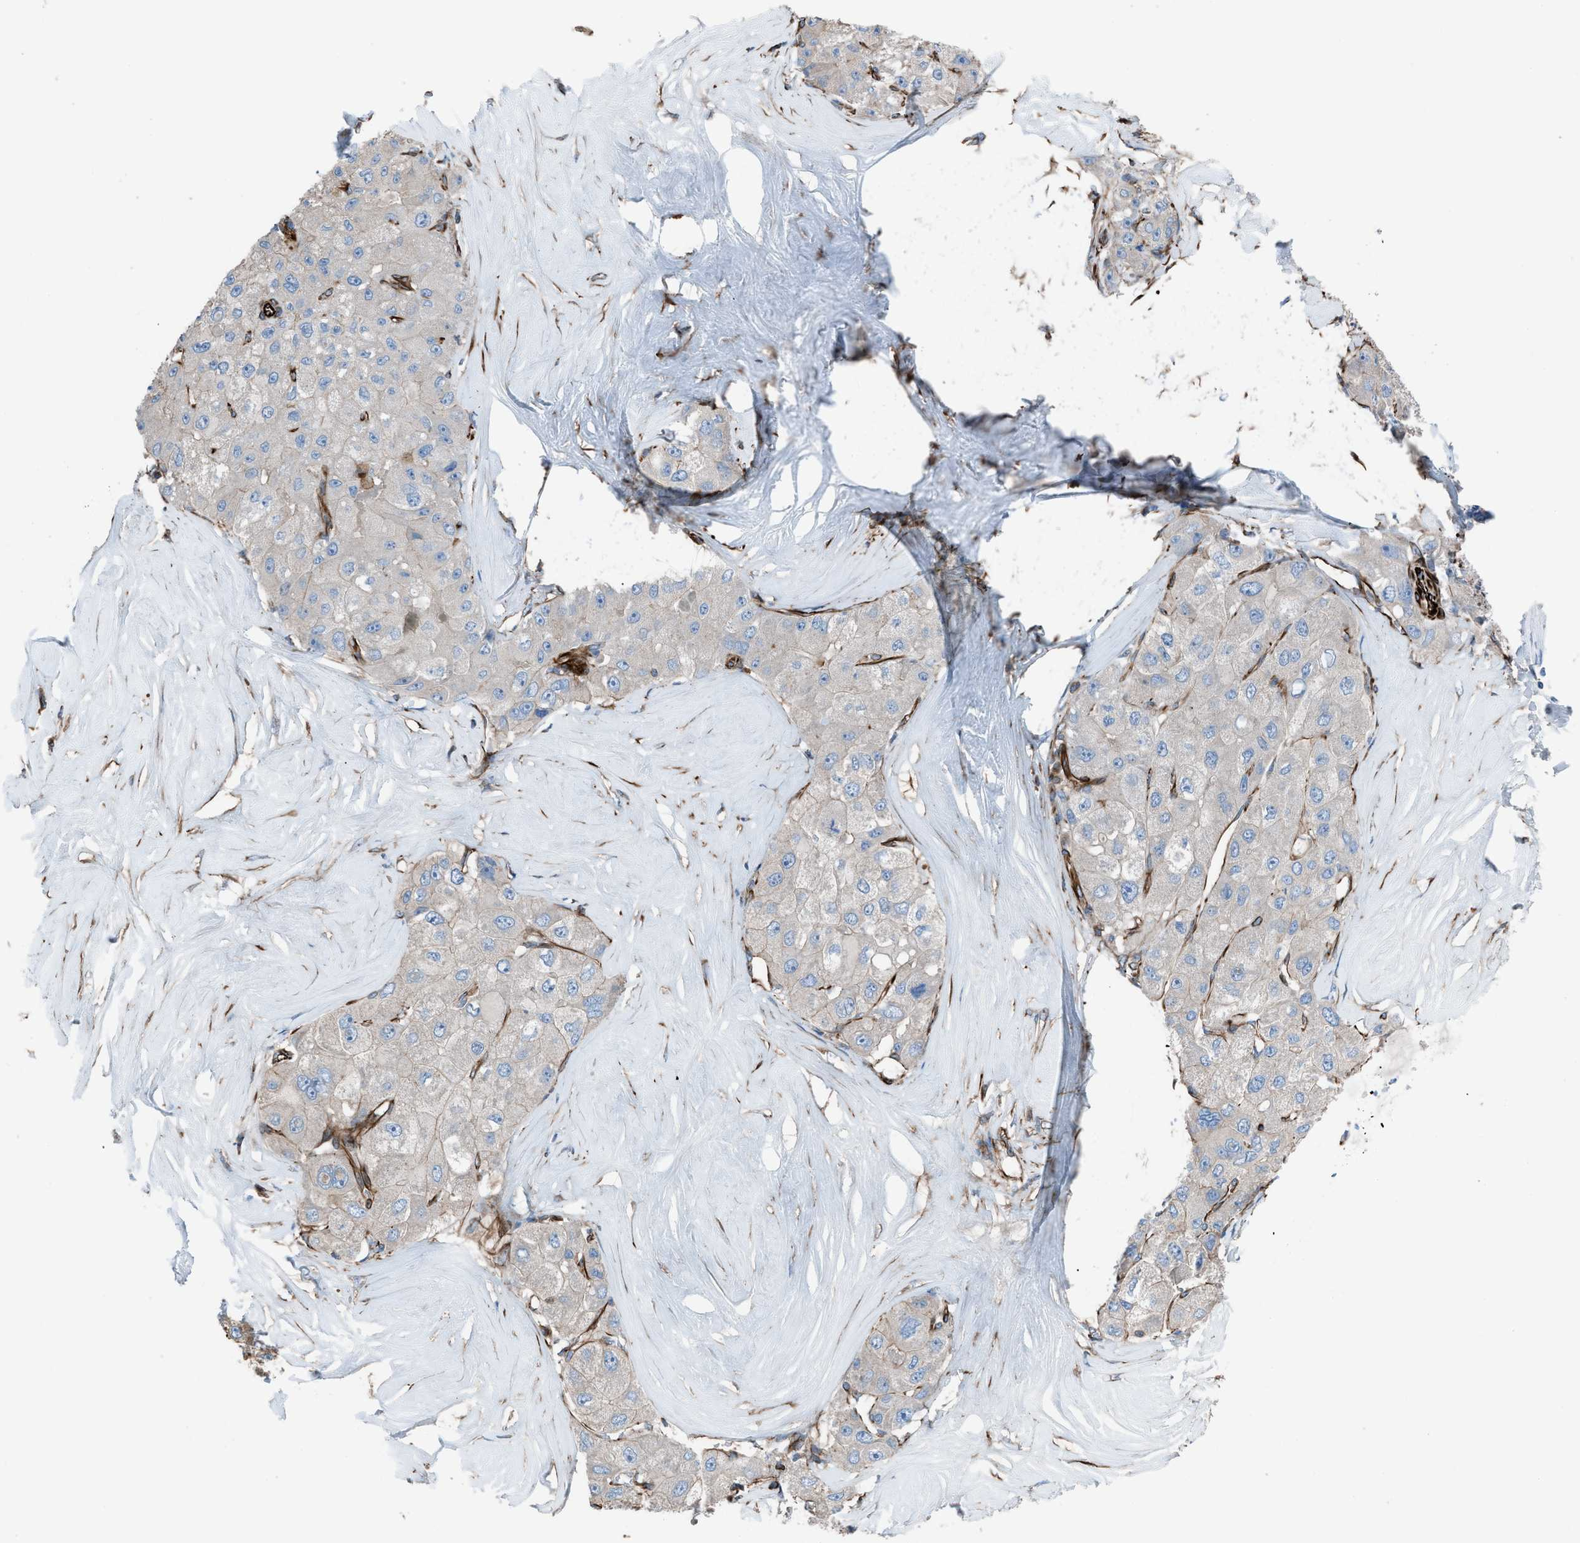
{"staining": {"intensity": "negative", "quantity": "none", "location": "none"}, "tissue": "liver cancer", "cell_type": "Tumor cells", "image_type": "cancer", "snomed": [{"axis": "morphology", "description": "Carcinoma, Hepatocellular, NOS"}, {"axis": "topography", "description": "Liver"}], "caption": "A histopathology image of human liver cancer (hepatocellular carcinoma) is negative for staining in tumor cells.", "gene": "CABP7", "patient": {"sex": "male", "age": 80}}